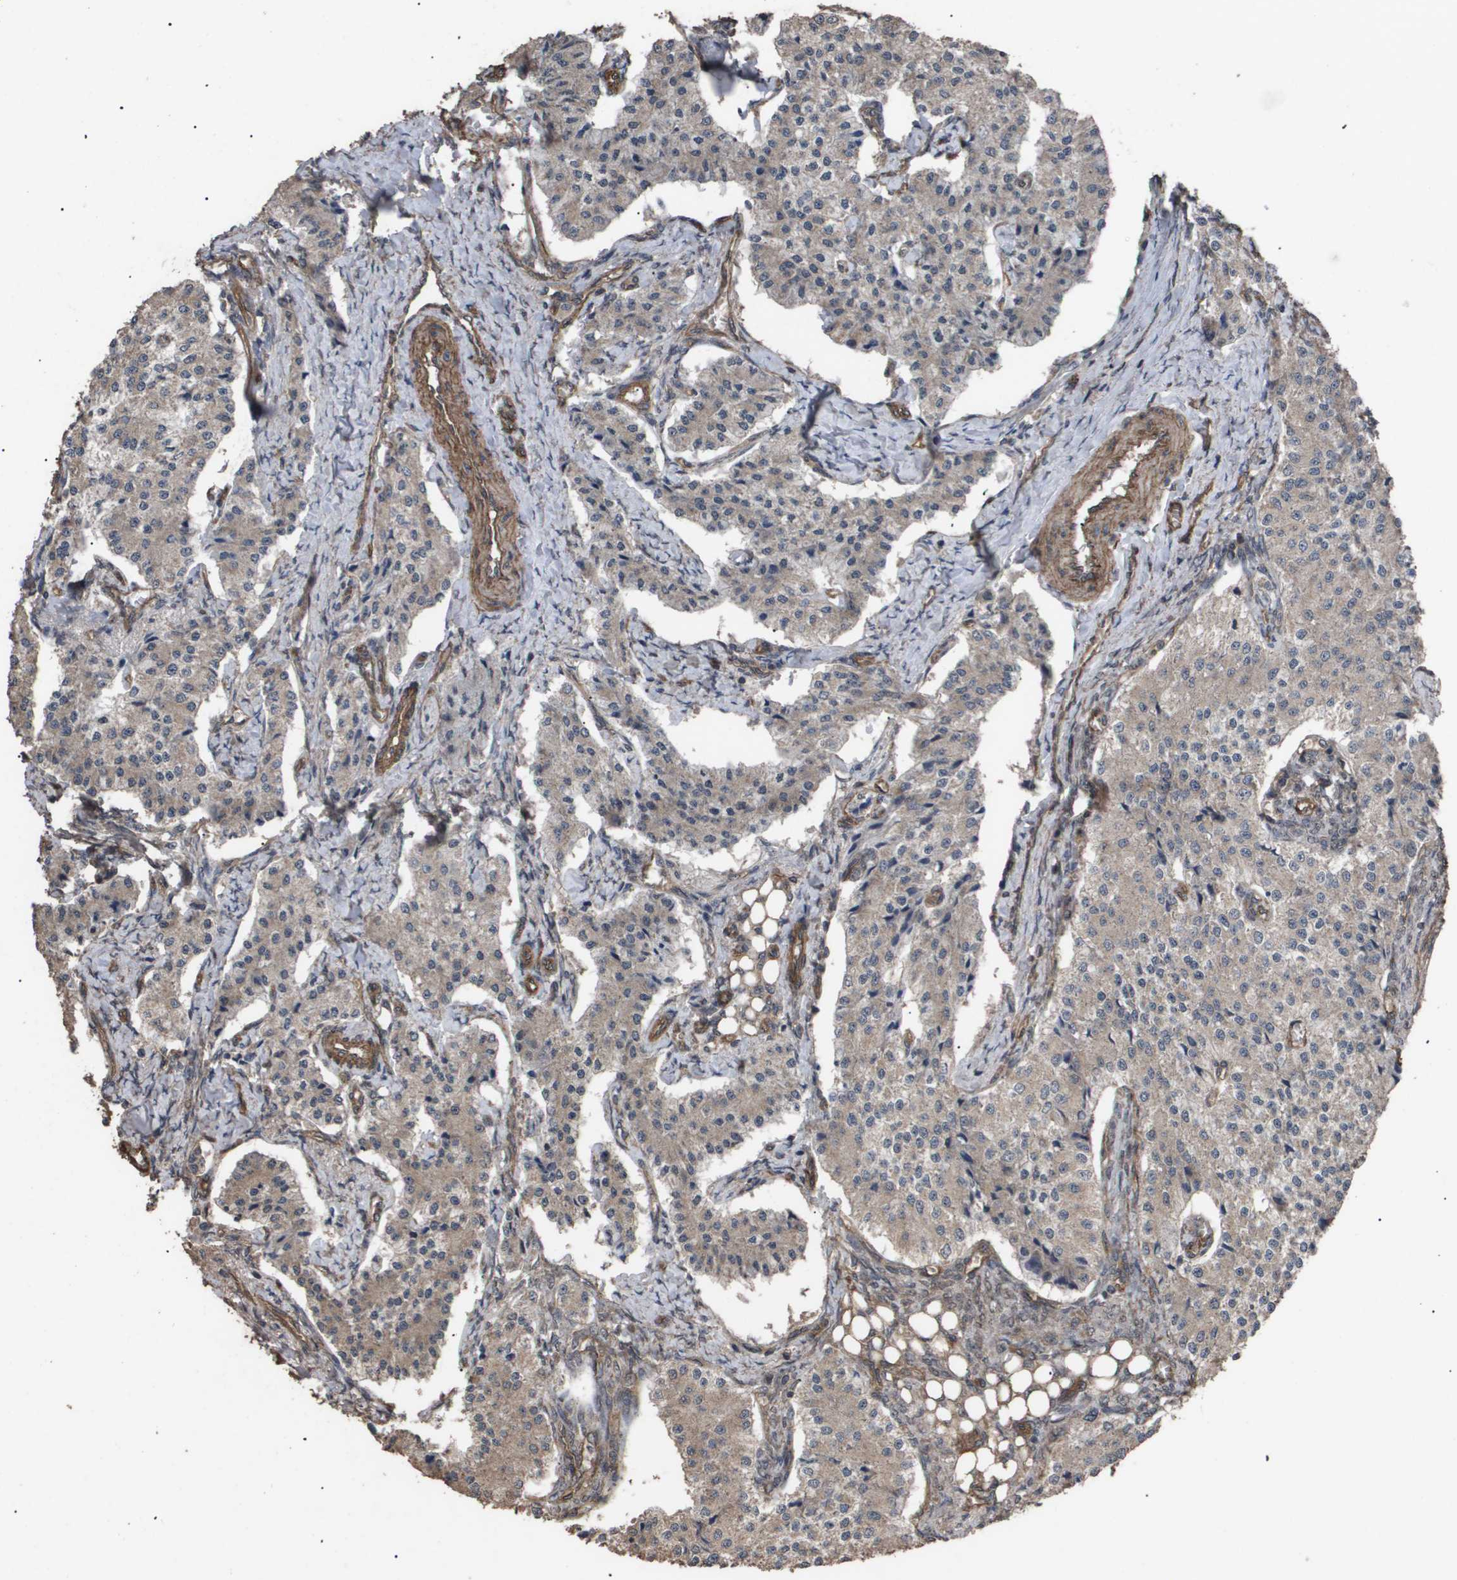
{"staining": {"intensity": "weak", "quantity": ">75%", "location": "cytoplasmic/membranous"}, "tissue": "carcinoid", "cell_type": "Tumor cells", "image_type": "cancer", "snomed": [{"axis": "morphology", "description": "Carcinoid, malignant, NOS"}, {"axis": "topography", "description": "Colon"}], "caption": "A histopathology image of human carcinoid stained for a protein exhibits weak cytoplasmic/membranous brown staining in tumor cells. The protein of interest is shown in brown color, while the nuclei are stained blue.", "gene": "CUL5", "patient": {"sex": "female", "age": 52}}